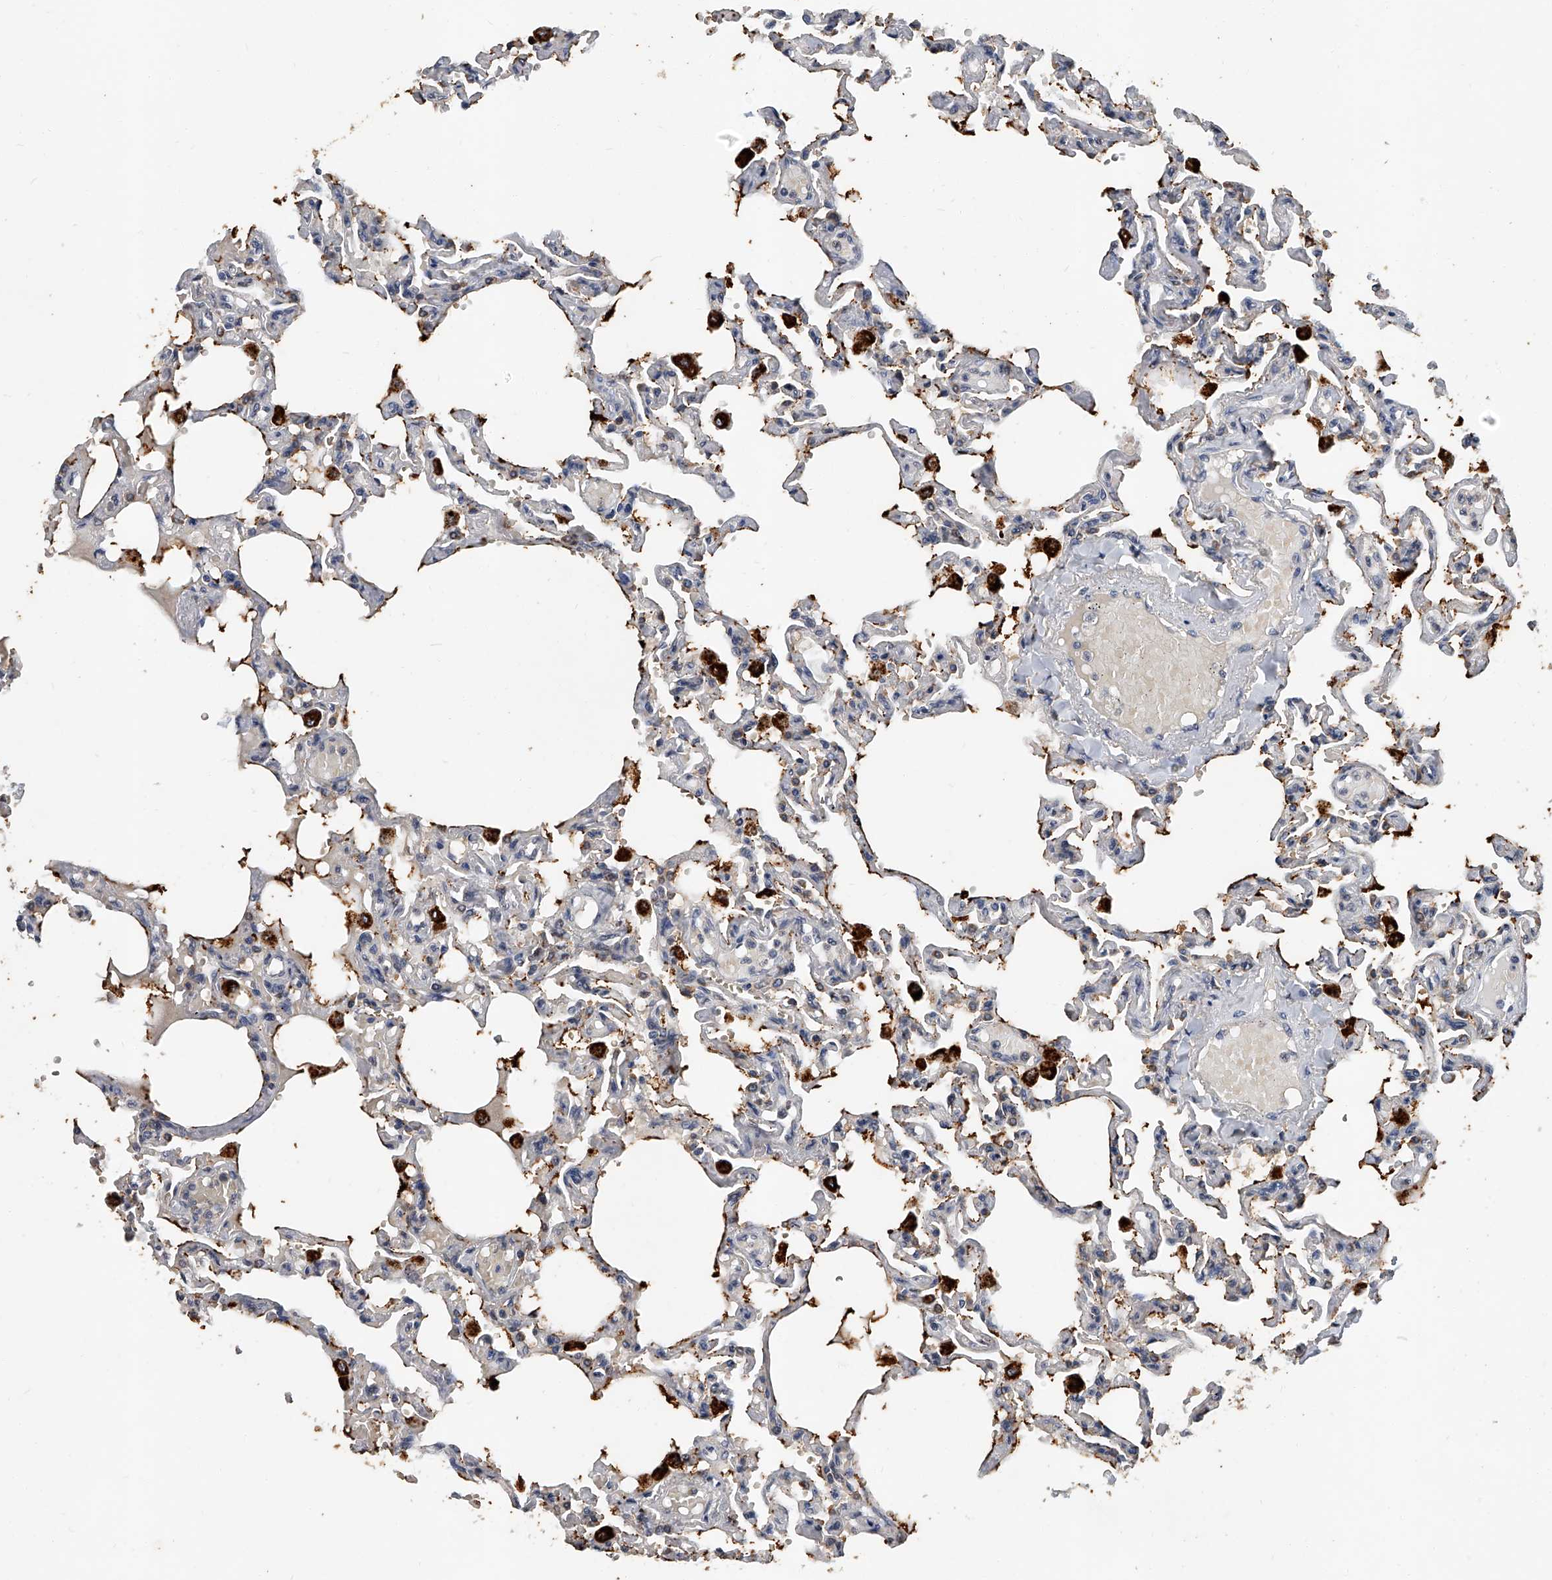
{"staining": {"intensity": "moderate", "quantity": "<25%", "location": "cytoplasmic/membranous"}, "tissue": "lung", "cell_type": "Alveolar cells", "image_type": "normal", "snomed": [{"axis": "morphology", "description": "Normal tissue, NOS"}, {"axis": "topography", "description": "Lung"}], "caption": "The immunohistochemical stain shows moderate cytoplasmic/membranous positivity in alveolar cells of normal lung.", "gene": "JAG2", "patient": {"sex": "male", "age": 21}}